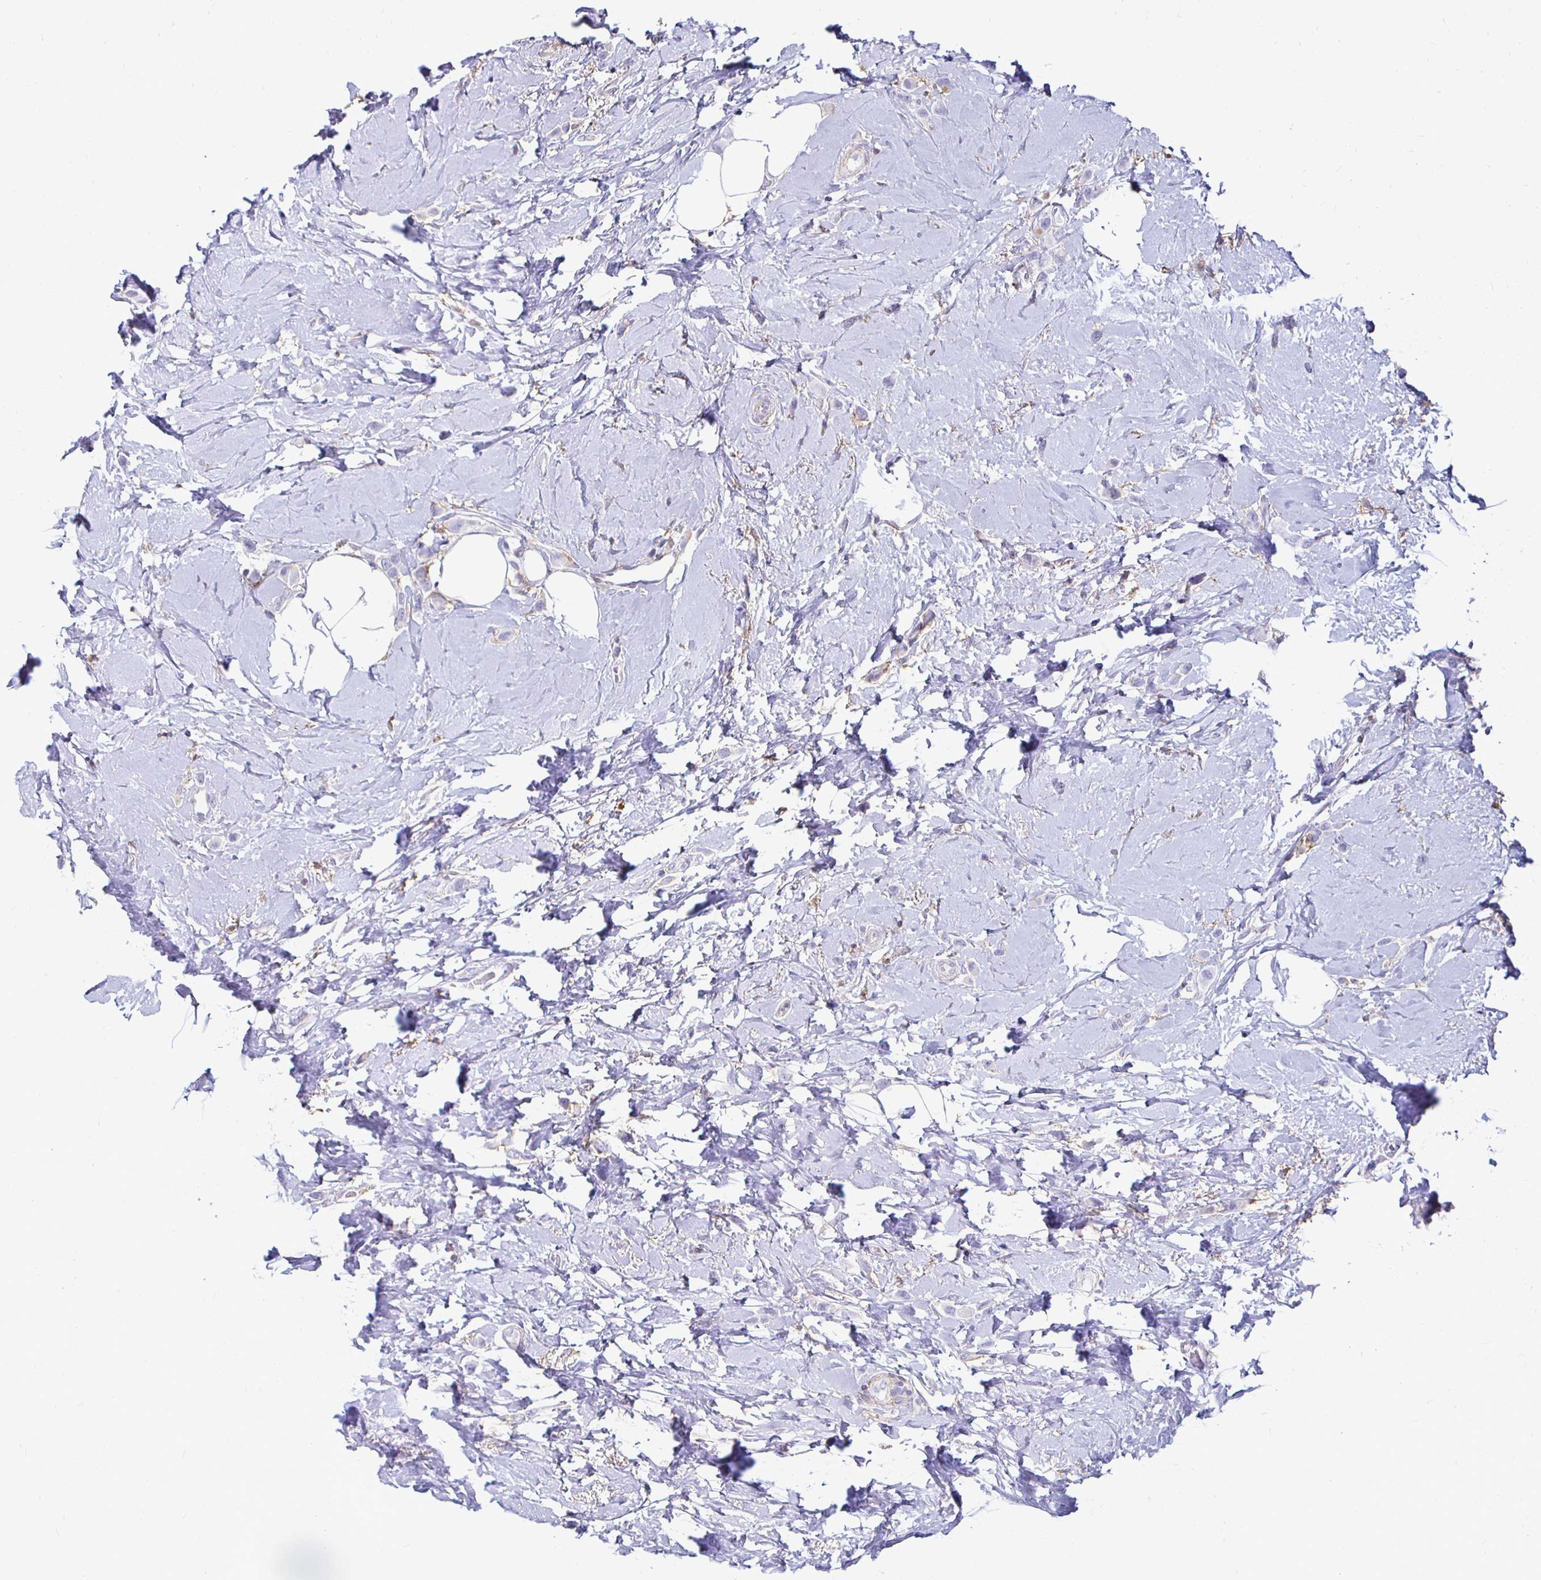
{"staining": {"intensity": "negative", "quantity": "none", "location": "none"}, "tissue": "breast cancer", "cell_type": "Tumor cells", "image_type": "cancer", "snomed": [{"axis": "morphology", "description": "Lobular carcinoma"}, {"axis": "topography", "description": "Breast"}], "caption": "A photomicrograph of human breast cancer is negative for staining in tumor cells.", "gene": "TAS1R3", "patient": {"sex": "female", "age": 66}}